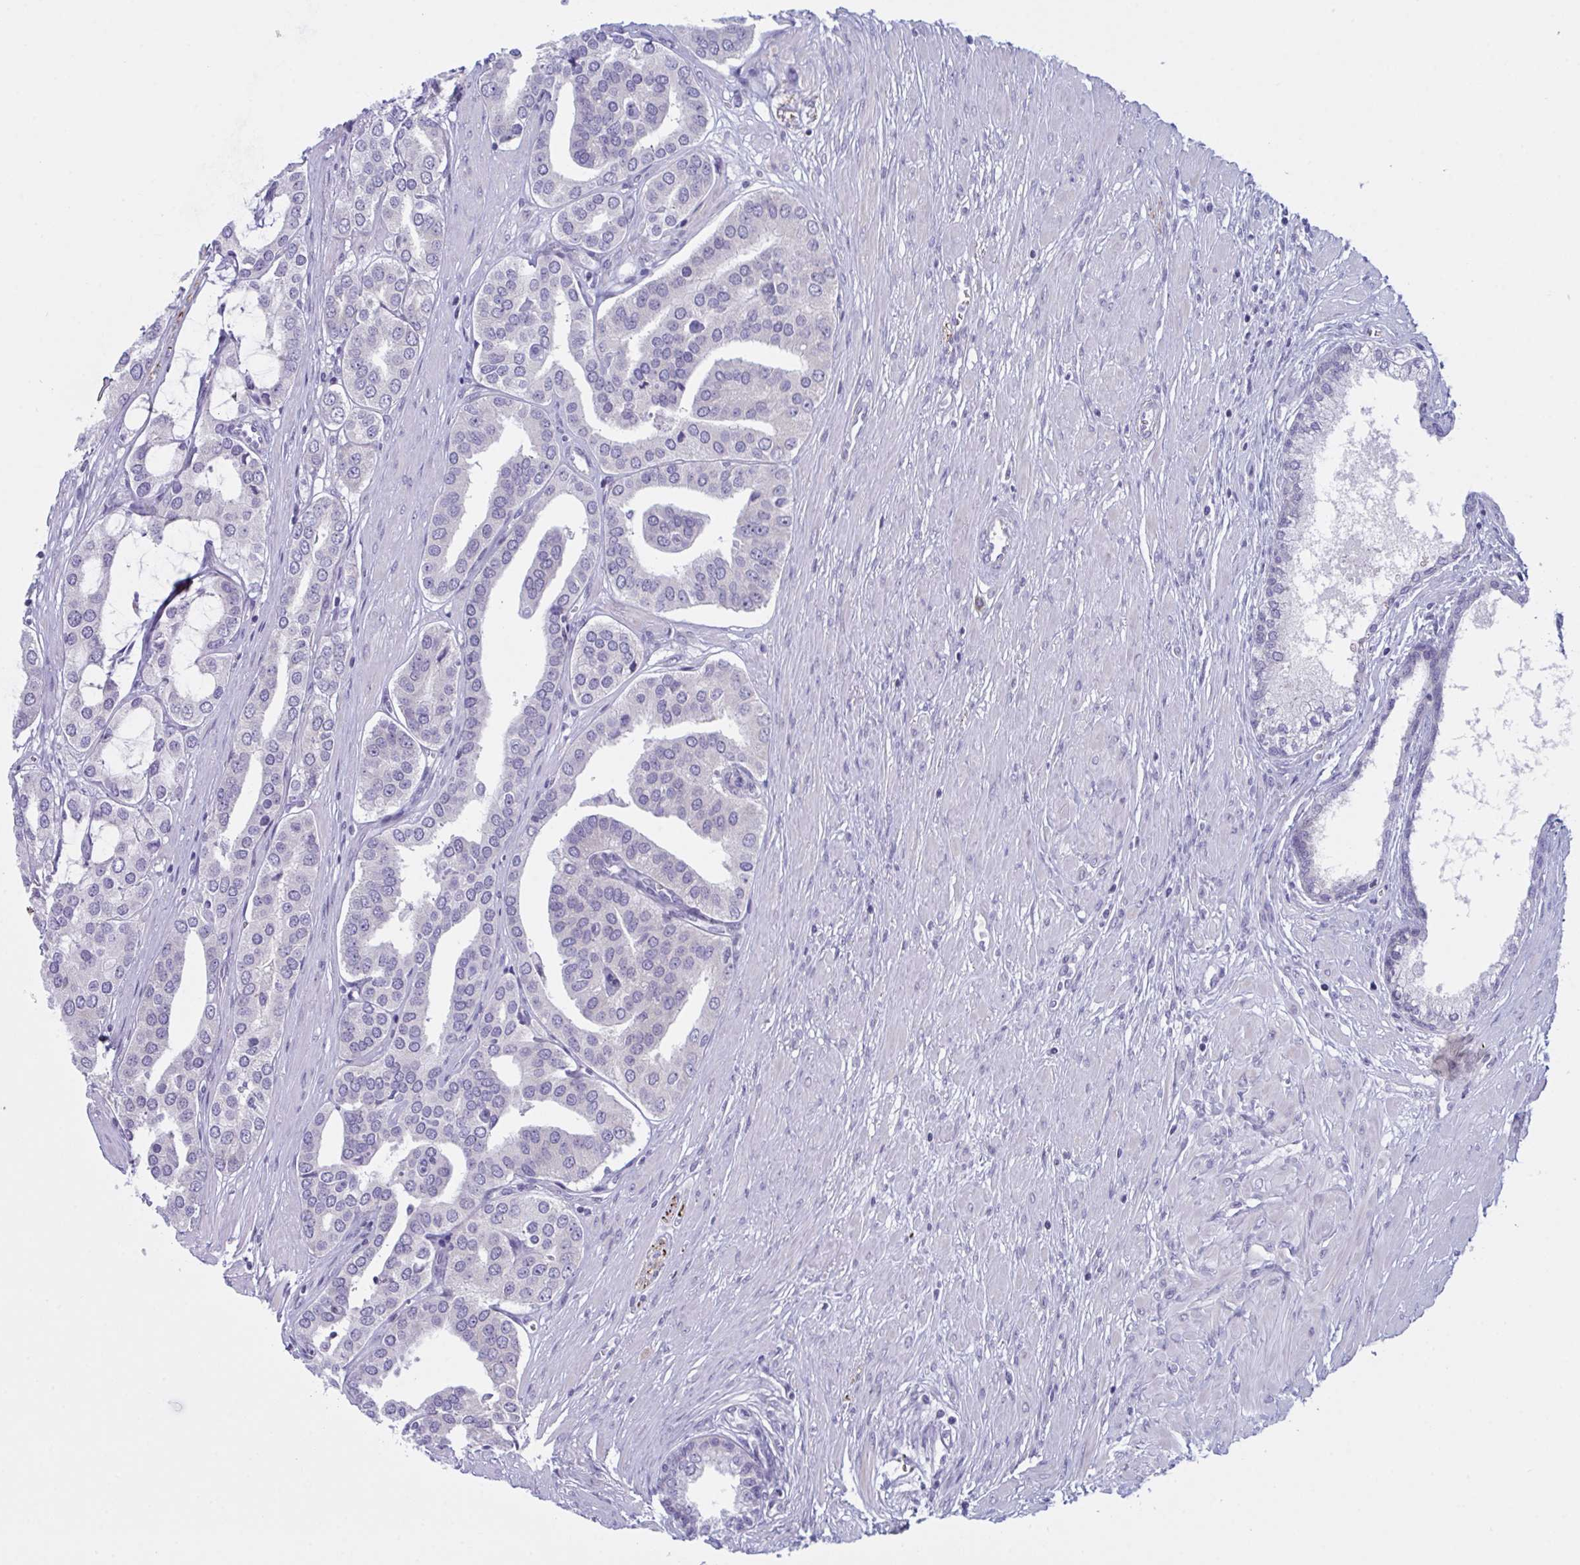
{"staining": {"intensity": "negative", "quantity": "none", "location": "none"}, "tissue": "prostate cancer", "cell_type": "Tumor cells", "image_type": "cancer", "snomed": [{"axis": "morphology", "description": "Adenocarcinoma, High grade"}, {"axis": "topography", "description": "Prostate"}], "caption": "This photomicrograph is of high-grade adenocarcinoma (prostate) stained with immunohistochemistry to label a protein in brown with the nuclei are counter-stained blue. There is no staining in tumor cells. (Brightfield microscopy of DAB immunohistochemistry at high magnification).", "gene": "NAA30", "patient": {"sex": "male", "age": 58}}